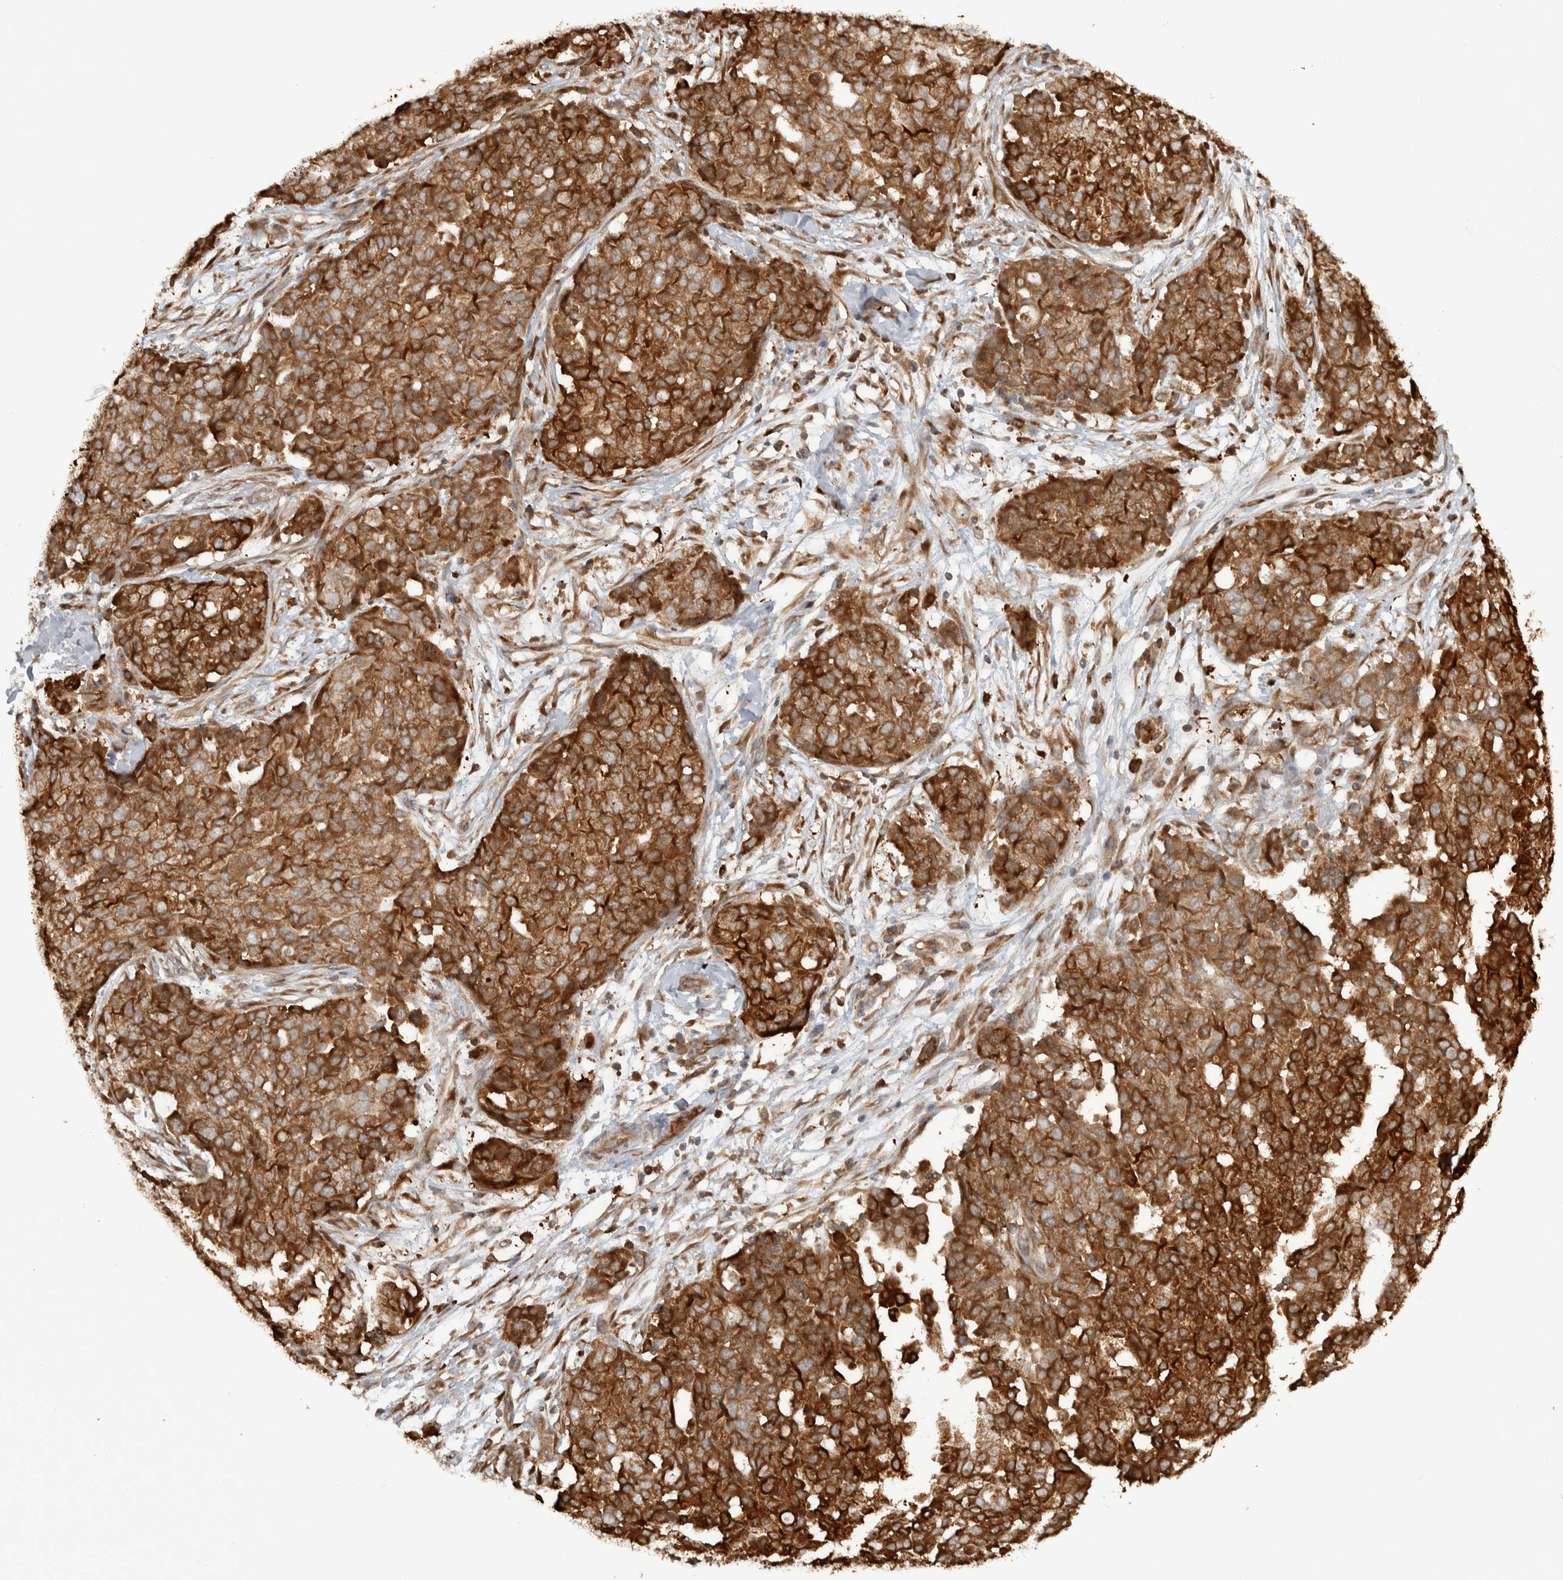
{"staining": {"intensity": "strong", "quantity": ">75%", "location": "cytoplasmic/membranous"}, "tissue": "ovarian cancer", "cell_type": "Tumor cells", "image_type": "cancer", "snomed": [{"axis": "morphology", "description": "Cystadenocarcinoma, serous, NOS"}, {"axis": "topography", "description": "Soft tissue"}, {"axis": "topography", "description": "Ovary"}], "caption": "Immunohistochemical staining of ovarian cancer demonstrates high levels of strong cytoplasmic/membranous staining in about >75% of tumor cells. (IHC, brightfield microscopy, high magnification).", "gene": "CNTROB", "patient": {"sex": "female", "age": 57}}